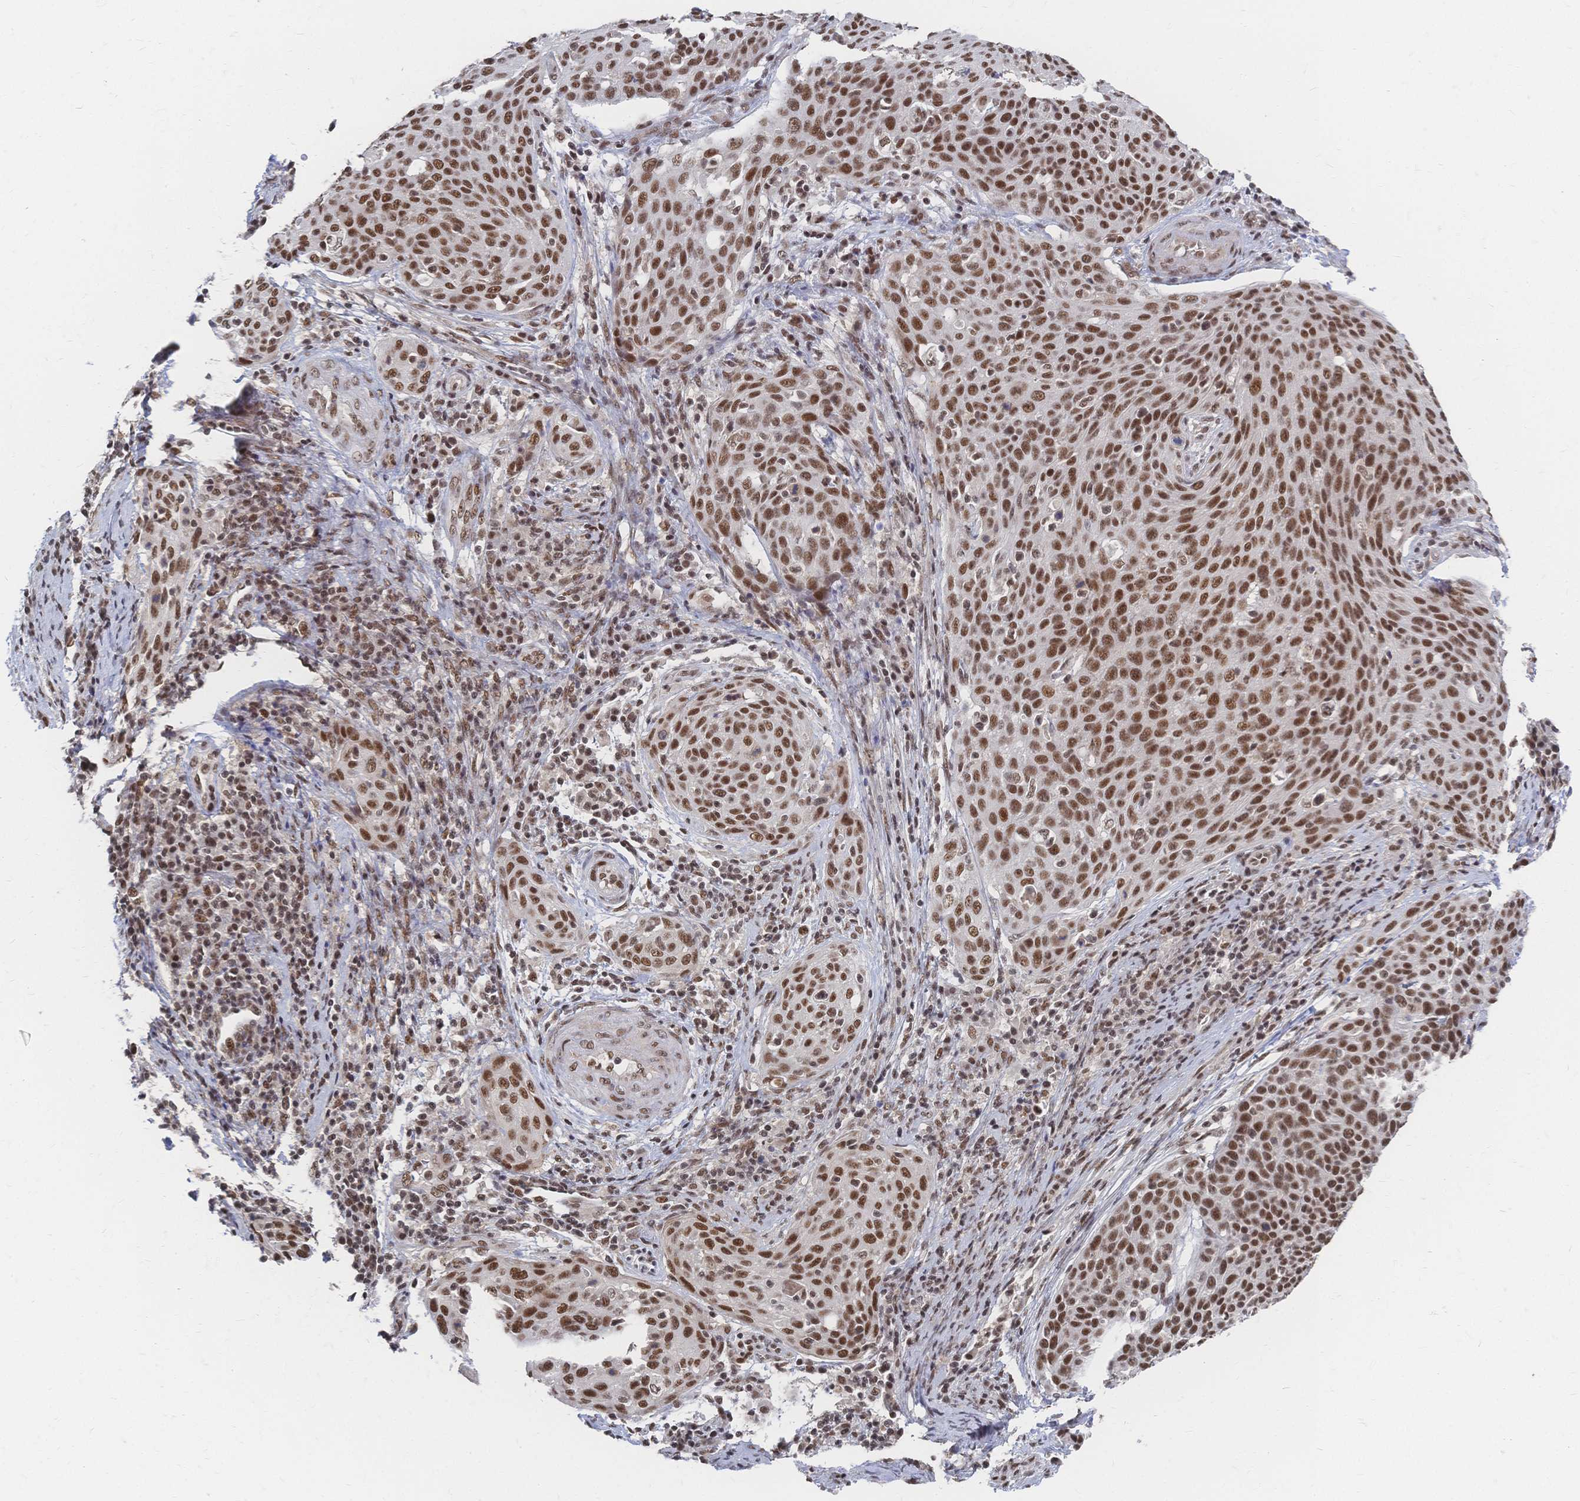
{"staining": {"intensity": "moderate", "quantity": ">75%", "location": "nuclear"}, "tissue": "cervical cancer", "cell_type": "Tumor cells", "image_type": "cancer", "snomed": [{"axis": "morphology", "description": "Squamous cell carcinoma, NOS"}, {"axis": "topography", "description": "Cervix"}], "caption": "Protein staining by immunohistochemistry reveals moderate nuclear expression in approximately >75% of tumor cells in squamous cell carcinoma (cervical).", "gene": "NELFA", "patient": {"sex": "female", "age": 31}}